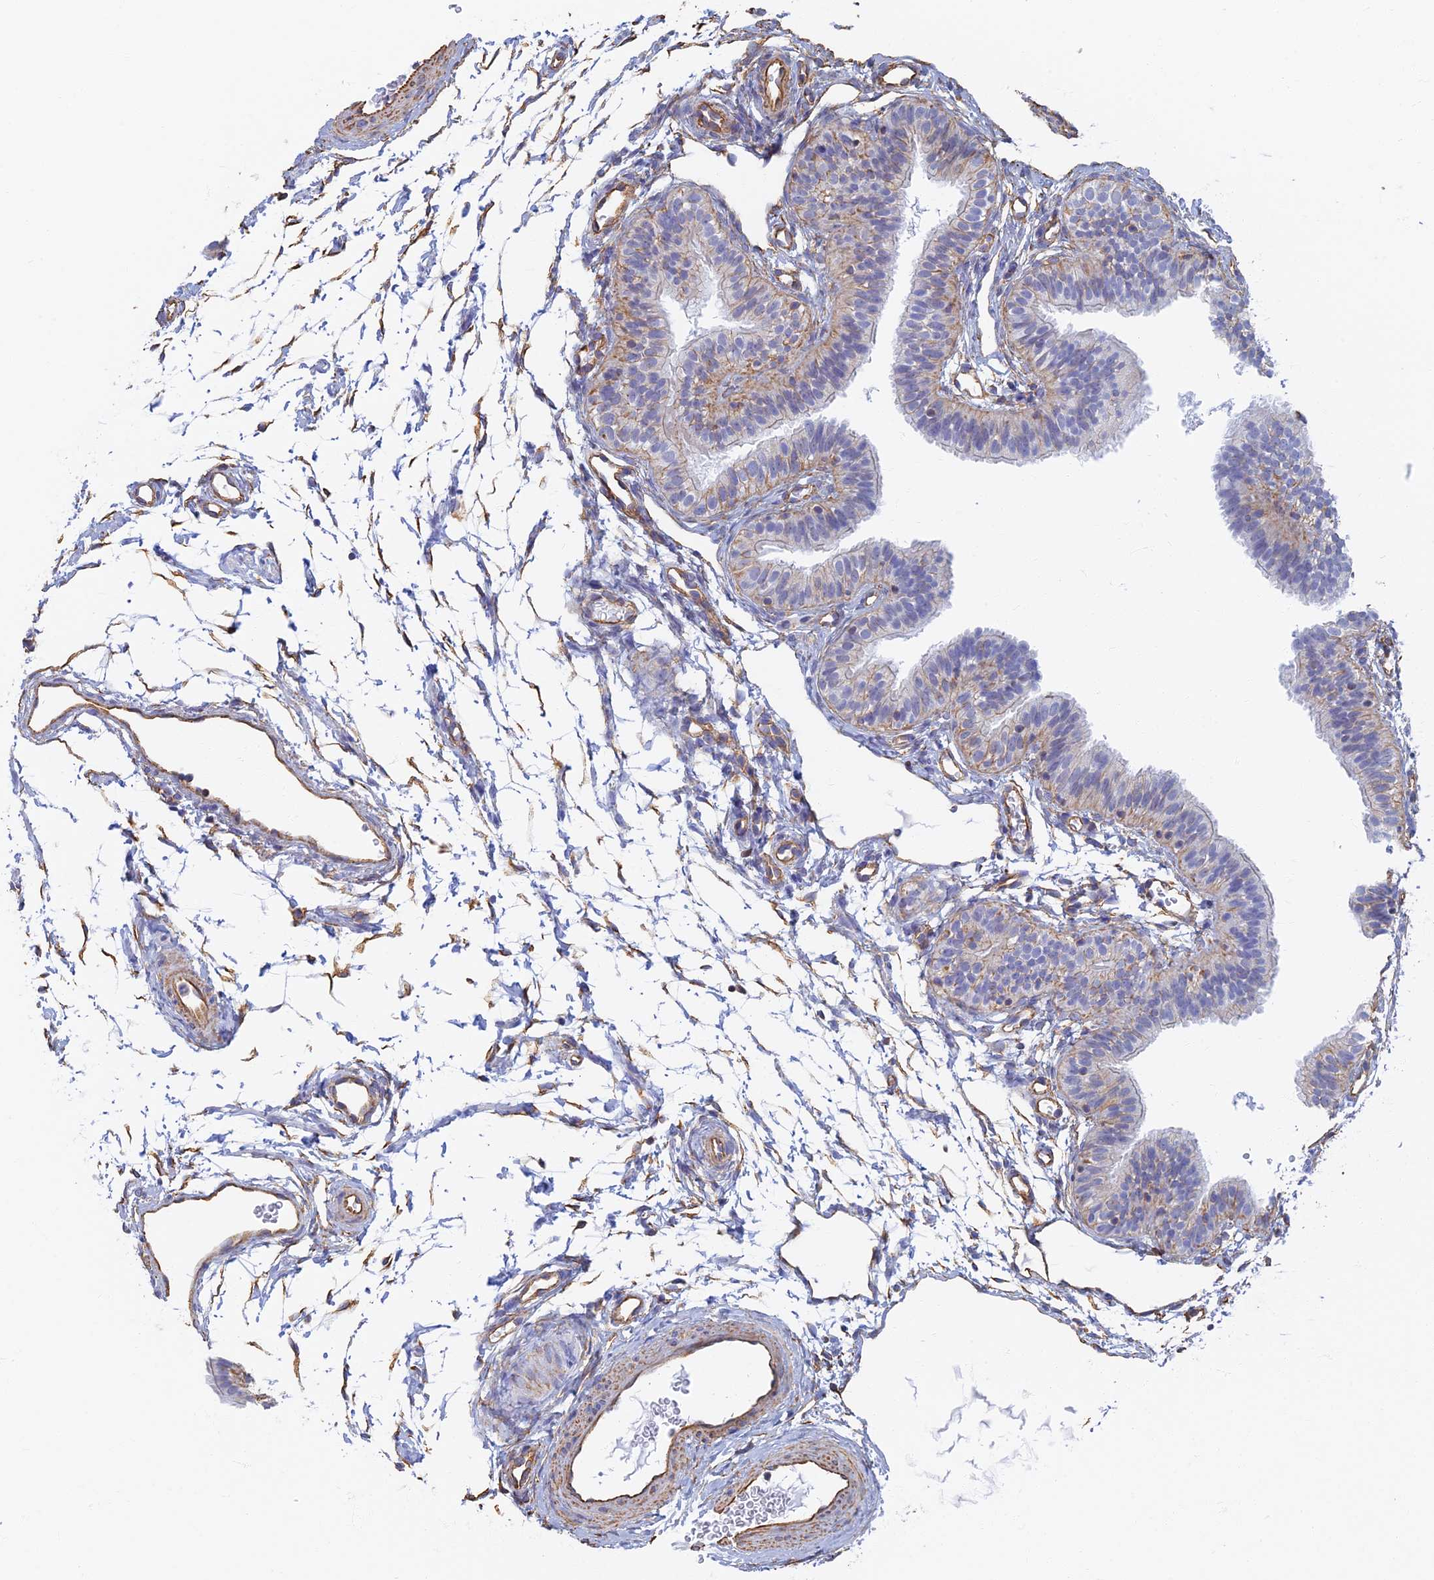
{"staining": {"intensity": "negative", "quantity": "none", "location": "none"}, "tissue": "fallopian tube", "cell_type": "Glandular cells", "image_type": "normal", "snomed": [{"axis": "morphology", "description": "Normal tissue, NOS"}, {"axis": "topography", "description": "Fallopian tube"}], "caption": "Glandular cells show no significant positivity in benign fallopian tube. (Stains: DAB immunohistochemistry (IHC) with hematoxylin counter stain, Microscopy: brightfield microscopy at high magnification).", "gene": "RMC1", "patient": {"sex": "female", "age": 35}}